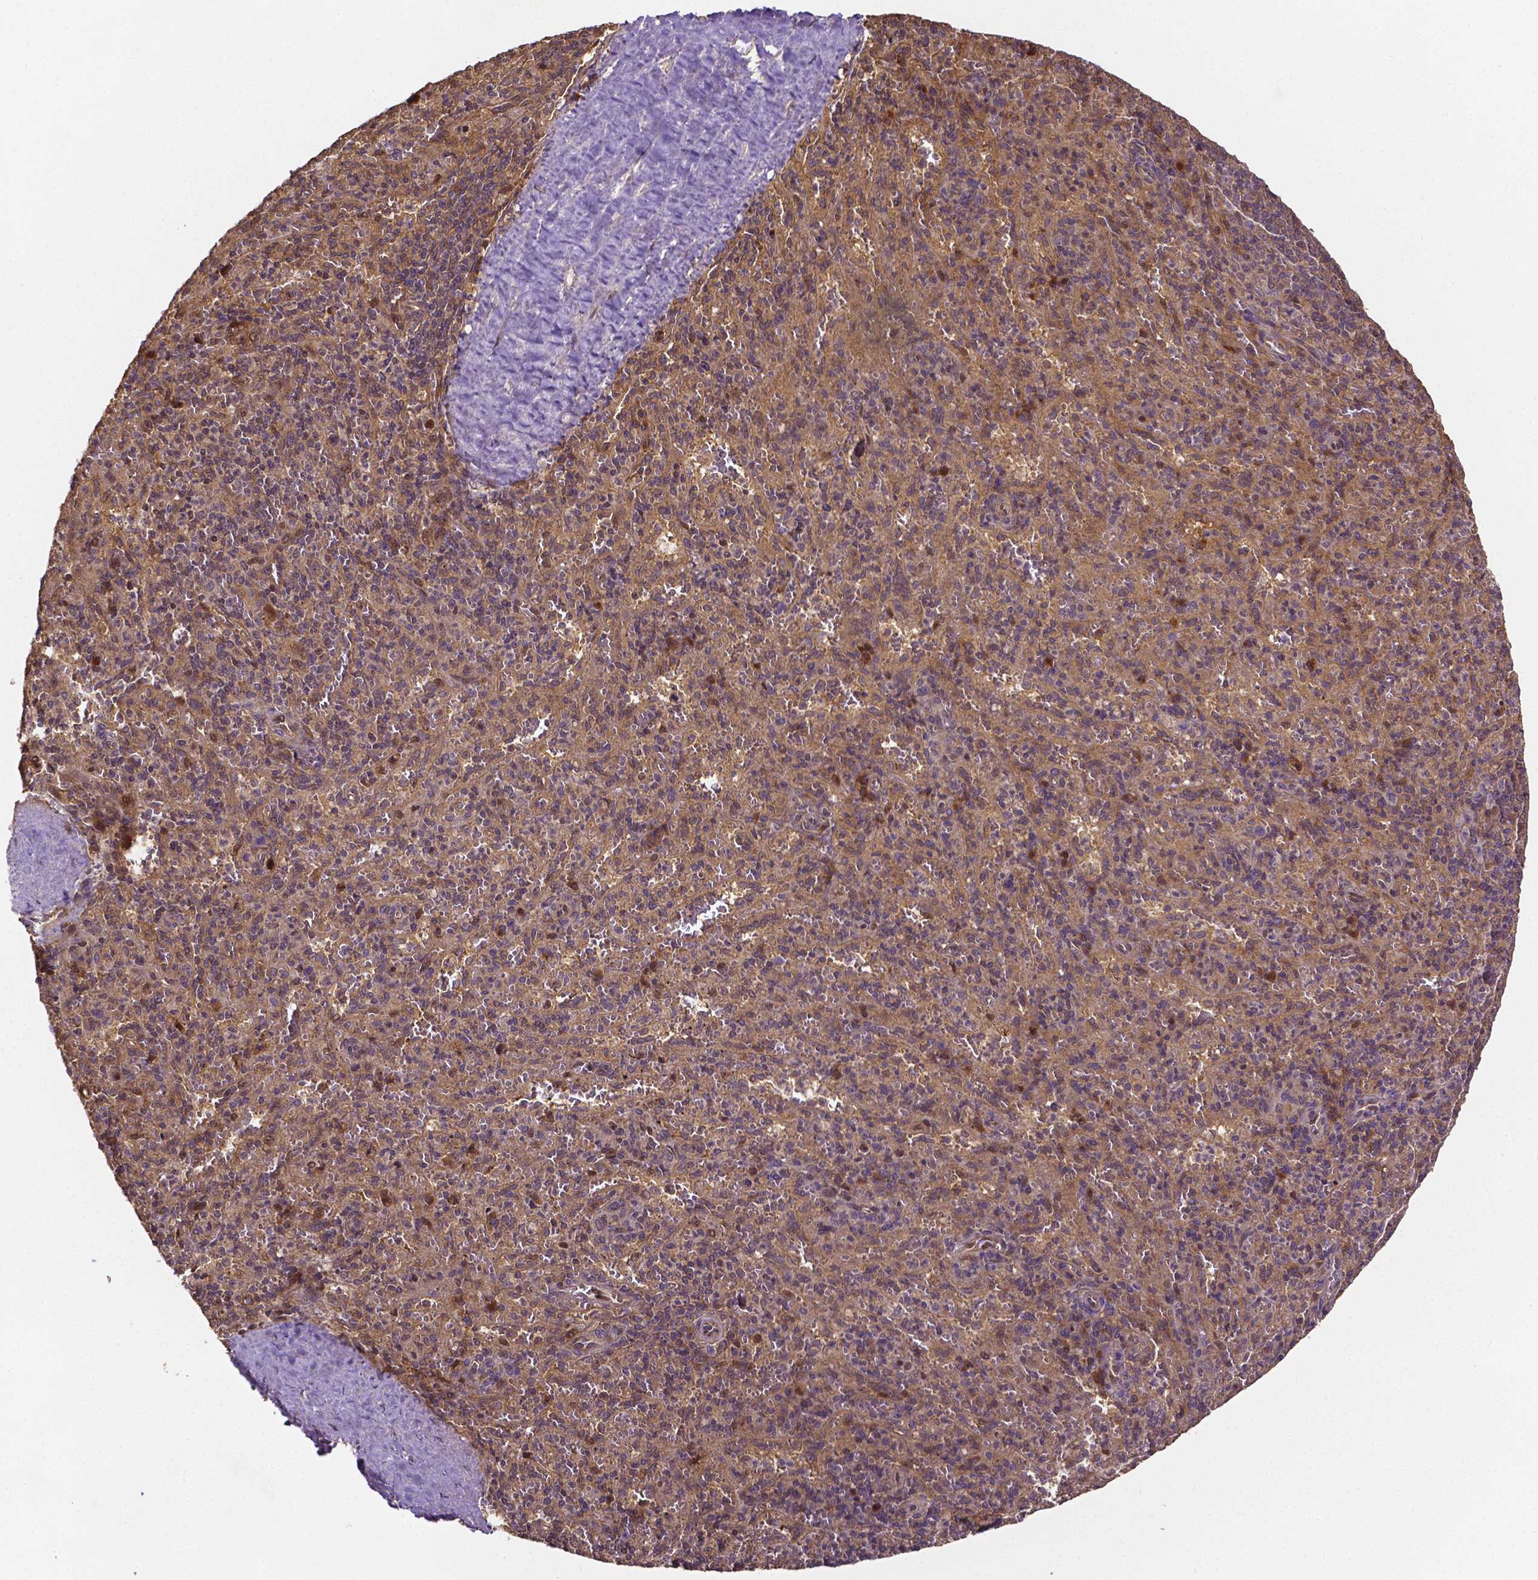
{"staining": {"intensity": "weak", "quantity": "25%-75%", "location": "cytoplasmic/membranous"}, "tissue": "spleen", "cell_type": "Cells in red pulp", "image_type": "normal", "snomed": [{"axis": "morphology", "description": "Normal tissue, NOS"}, {"axis": "topography", "description": "Spleen"}], "caption": "Spleen stained with DAB immunohistochemistry reveals low levels of weak cytoplasmic/membranous staining in about 25%-75% of cells in red pulp. (brown staining indicates protein expression, while blue staining denotes nuclei).", "gene": "RNF123", "patient": {"sex": "male", "age": 57}}